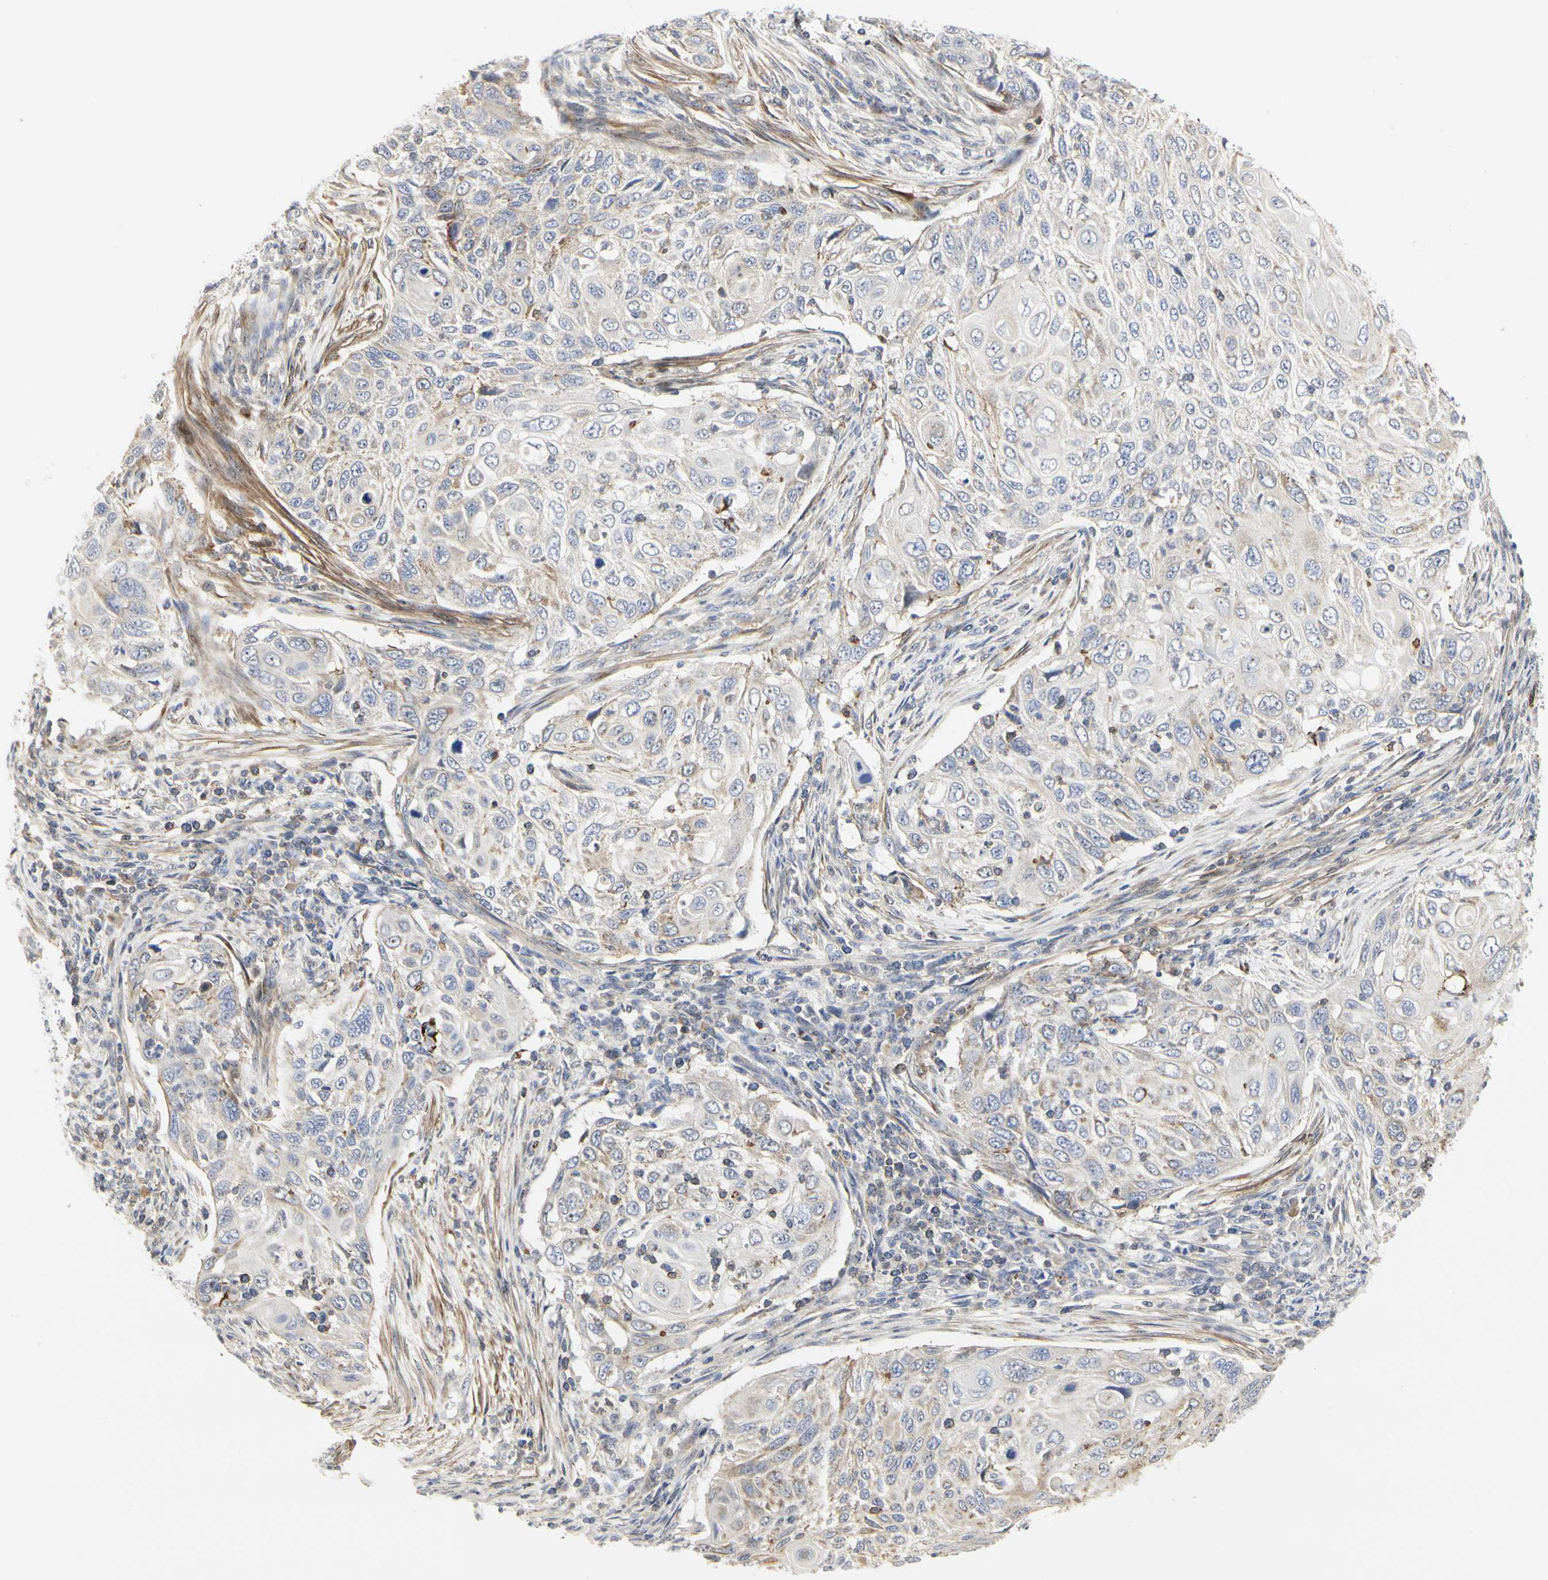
{"staining": {"intensity": "weak", "quantity": "25%-75%", "location": "cytoplasmic/membranous"}, "tissue": "cervical cancer", "cell_type": "Tumor cells", "image_type": "cancer", "snomed": [{"axis": "morphology", "description": "Squamous cell carcinoma, NOS"}, {"axis": "topography", "description": "Cervix"}], "caption": "A brown stain shows weak cytoplasmic/membranous expression of a protein in squamous cell carcinoma (cervical) tumor cells.", "gene": "SHANK2", "patient": {"sex": "female", "age": 70}}